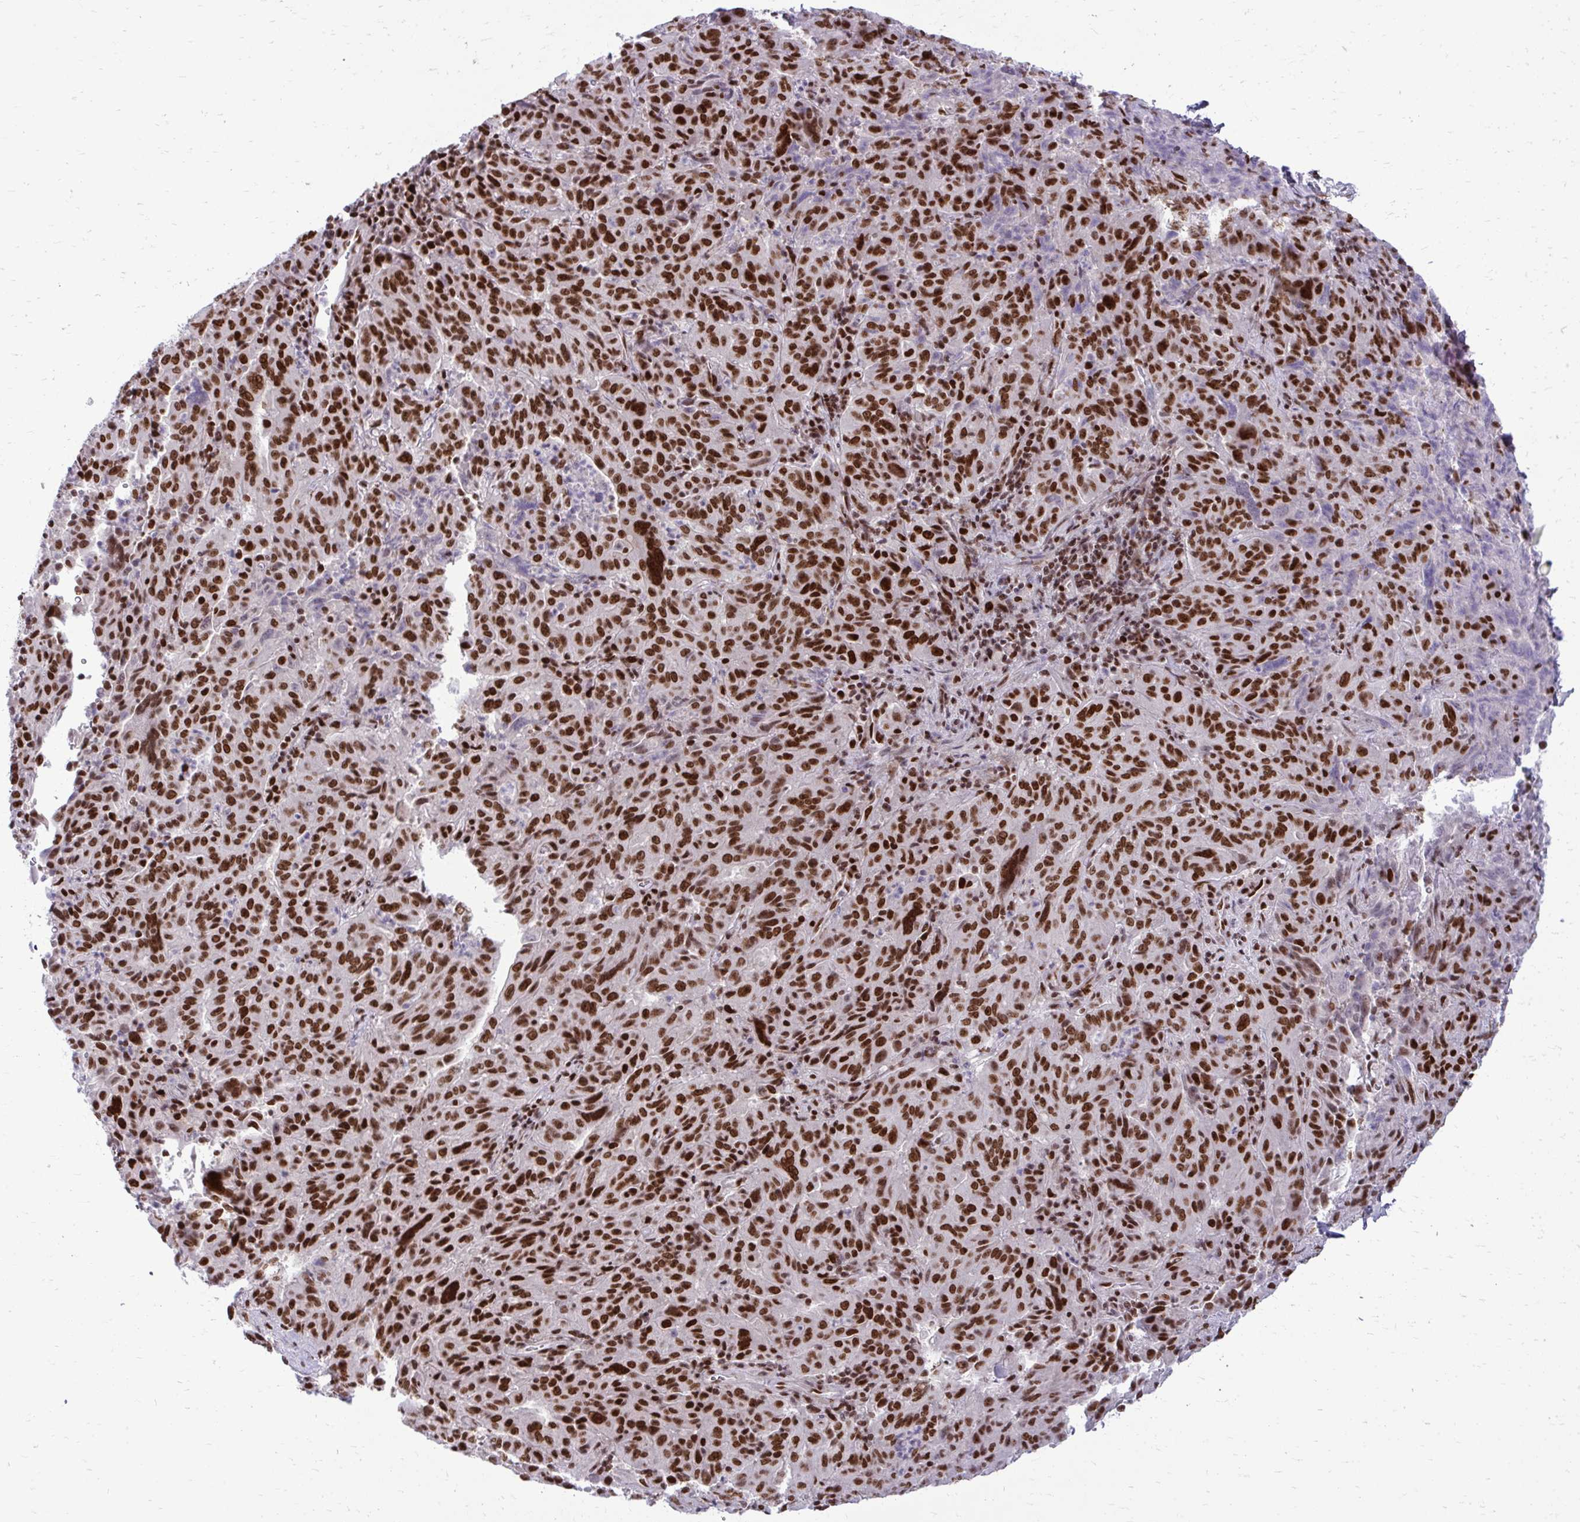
{"staining": {"intensity": "strong", "quantity": ">75%", "location": "nuclear"}, "tissue": "pancreatic cancer", "cell_type": "Tumor cells", "image_type": "cancer", "snomed": [{"axis": "morphology", "description": "Adenocarcinoma, NOS"}, {"axis": "topography", "description": "Pancreas"}], "caption": "The micrograph demonstrates staining of pancreatic cancer (adenocarcinoma), revealing strong nuclear protein expression (brown color) within tumor cells.", "gene": "CDYL", "patient": {"sex": "male", "age": 63}}